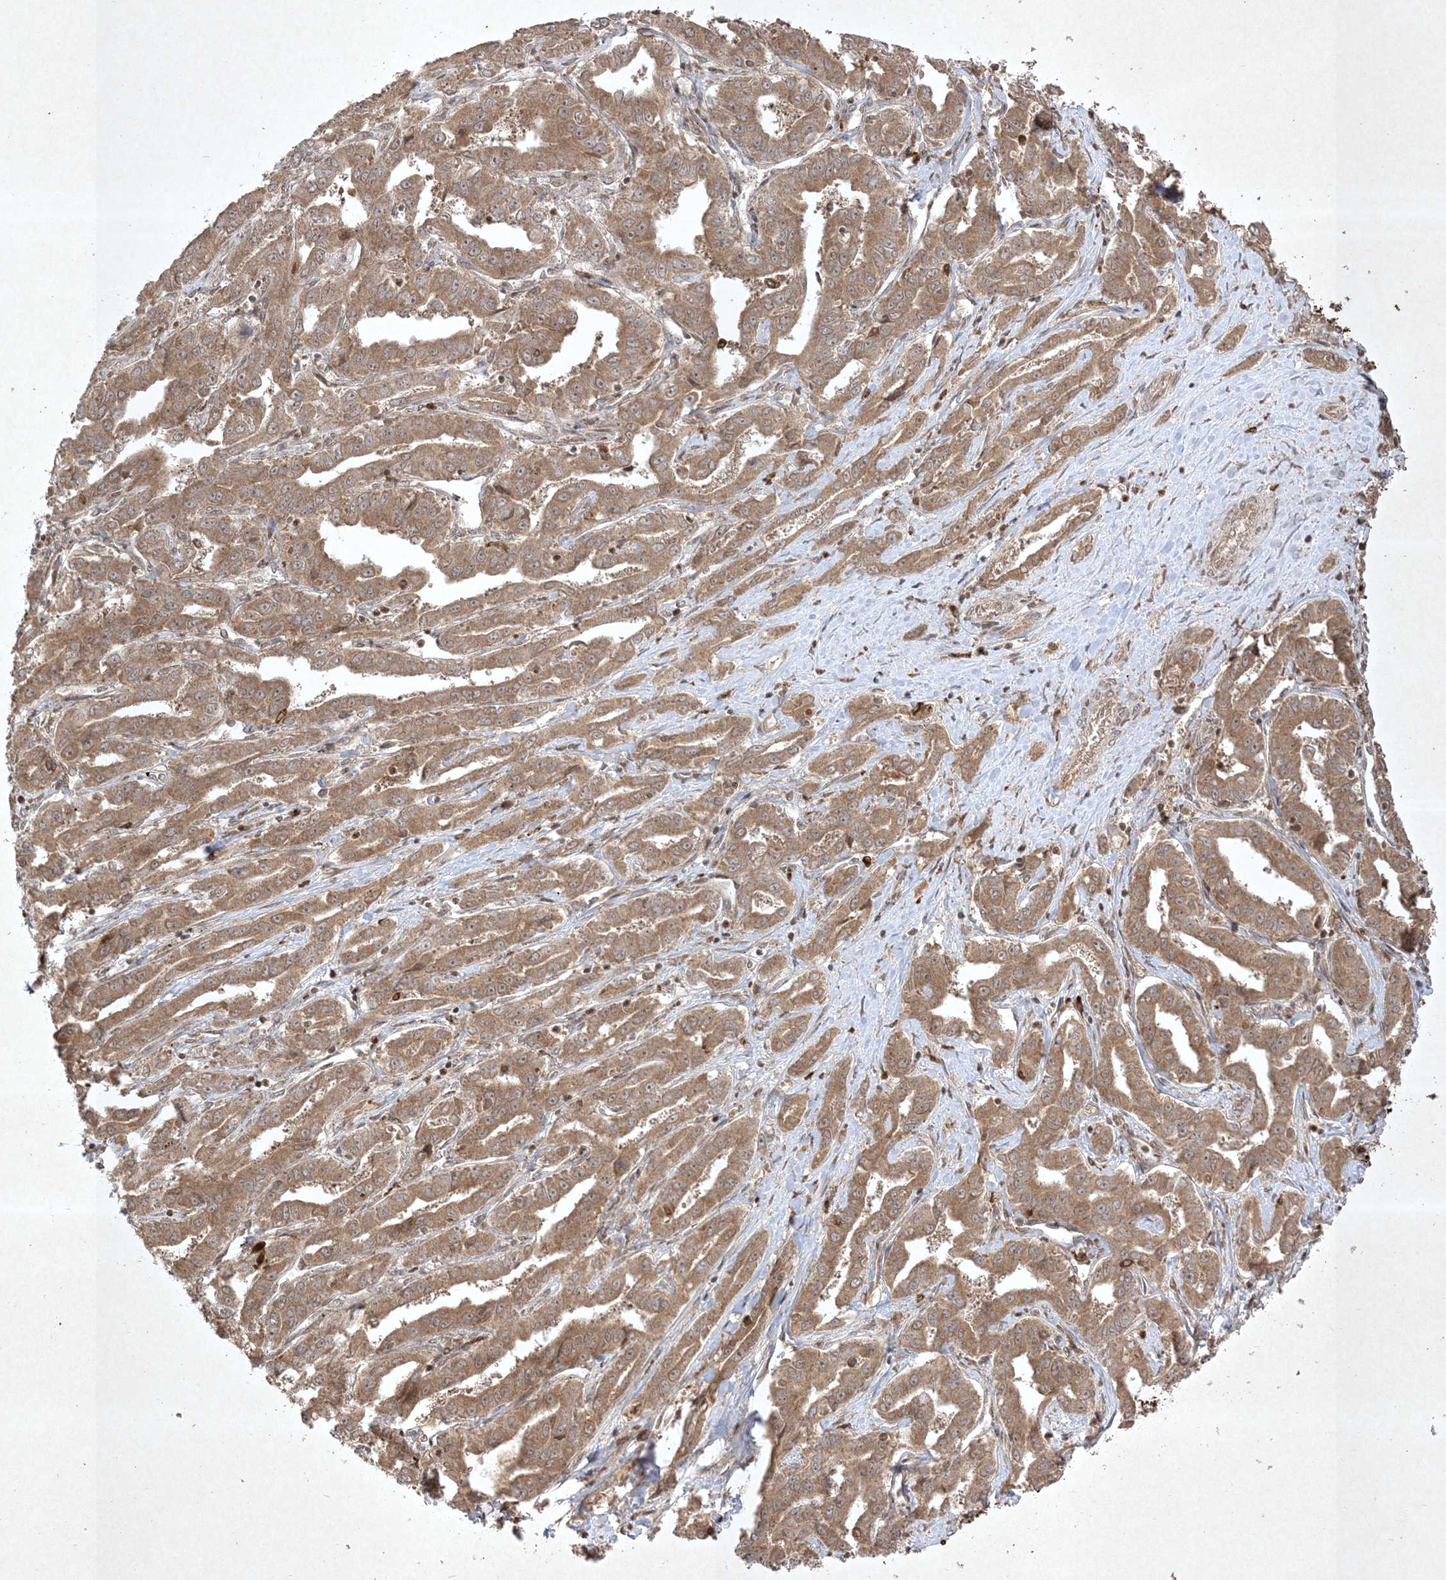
{"staining": {"intensity": "moderate", "quantity": ">75%", "location": "cytoplasmic/membranous"}, "tissue": "liver cancer", "cell_type": "Tumor cells", "image_type": "cancer", "snomed": [{"axis": "morphology", "description": "Cholangiocarcinoma"}, {"axis": "topography", "description": "Liver"}], "caption": "The micrograph exhibits a brown stain indicating the presence of a protein in the cytoplasmic/membranous of tumor cells in liver cholangiocarcinoma.", "gene": "PTK6", "patient": {"sex": "male", "age": 59}}